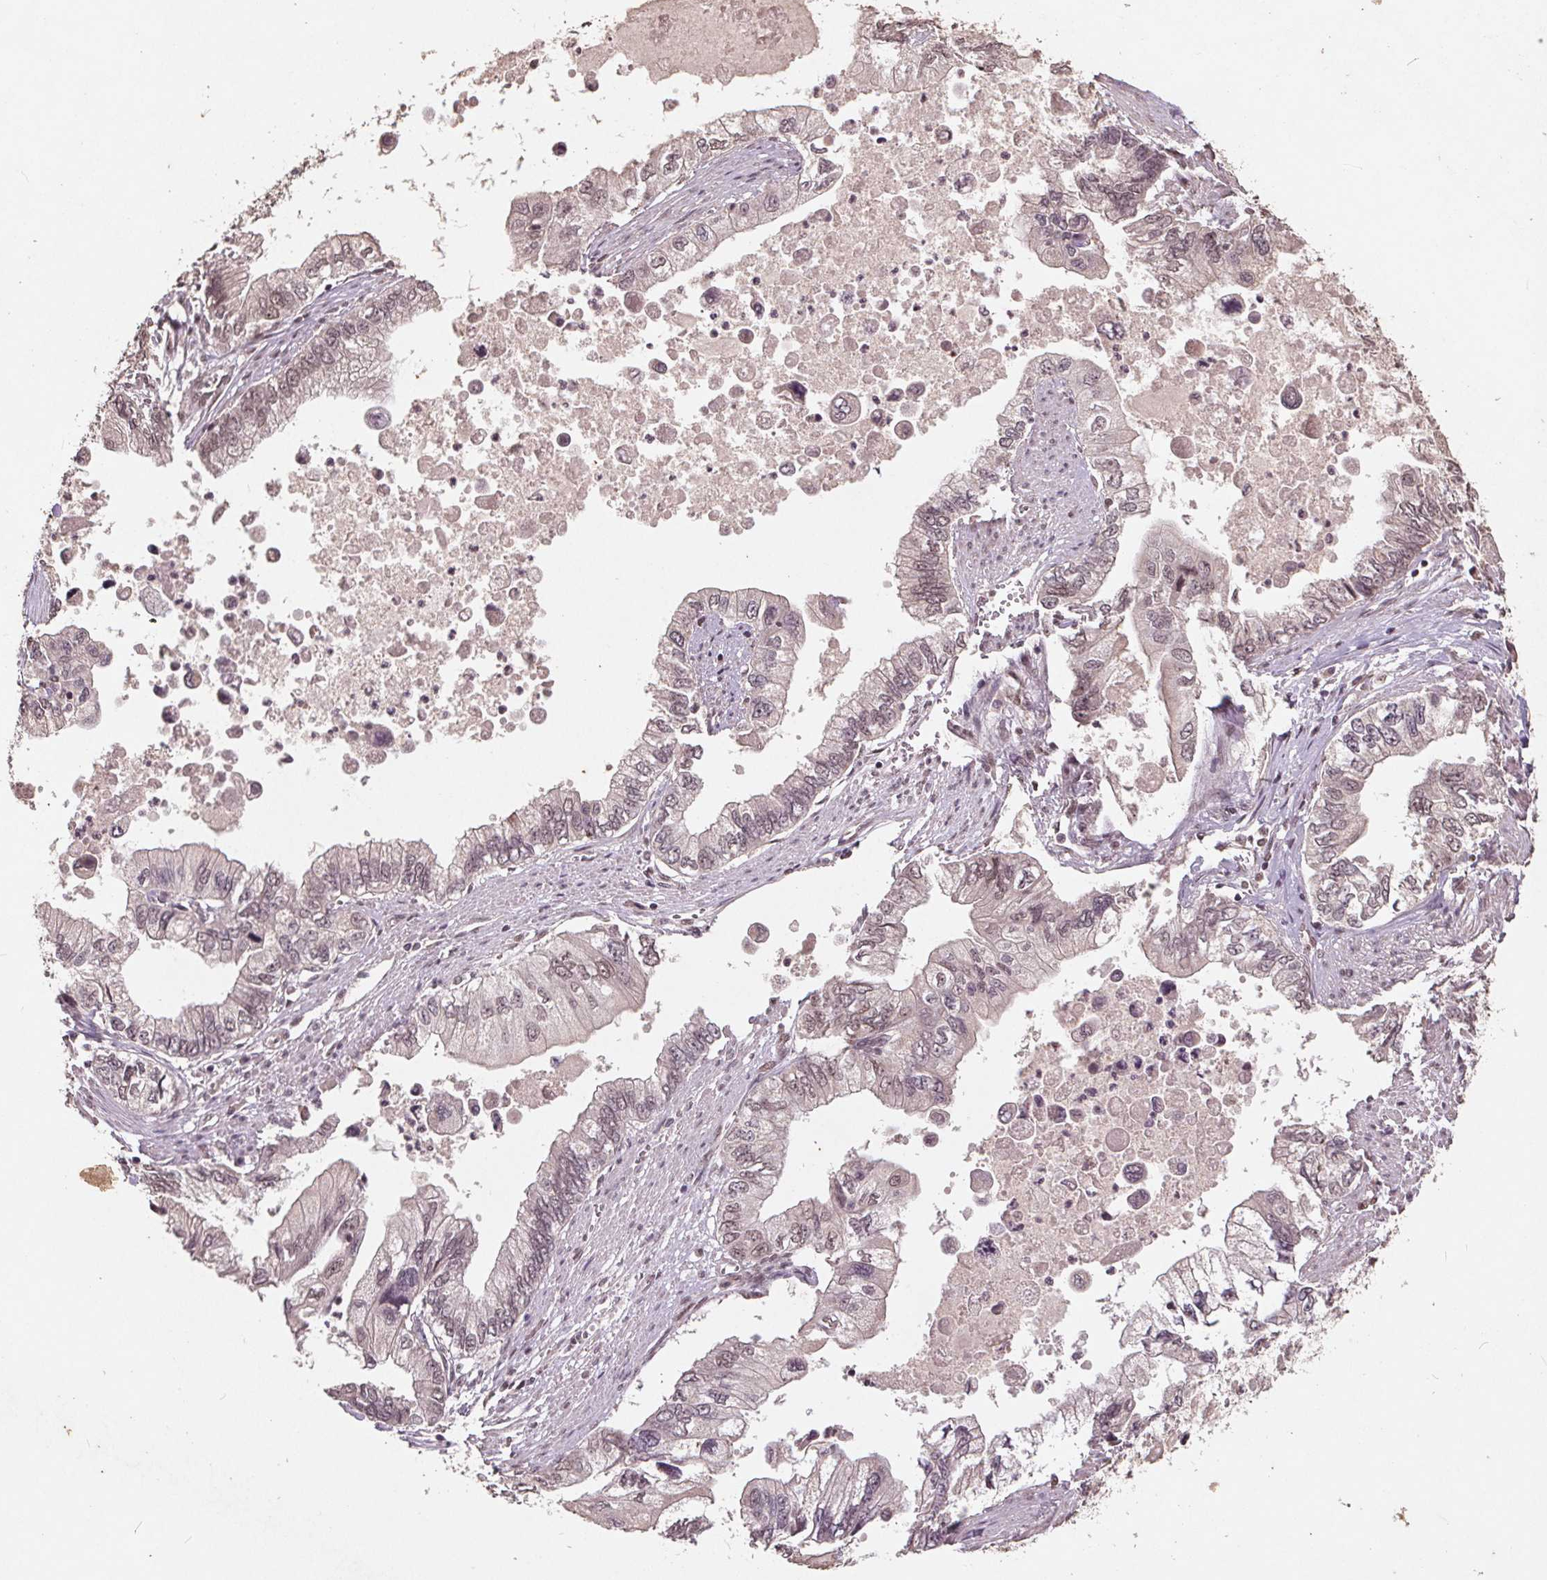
{"staining": {"intensity": "weak", "quantity": "25%-75%", "location": "cytoplasmic/membranous,nuclear"}, "tissue": "stomach cancer", "cell_type": "Tumor cells", "image_type": "cancer", "snomed": [{"axis": "morphology", "description": "Adenocarcinoma, NOS"}, {"axis": "topography", "description": "Pancreas"}, {"axis": "topography", "description": "Stomach, upper"}], "caption": "Protein staining by immunohistochemistry (IHC) reveals weak cytoplasmic/membranous and nuclear staining in approximately 25%-75% of tumor cells in adenocarcinoma (stomach).", "gene": "DNMT3B", "patient": {"sex": "male", "age": 77}}